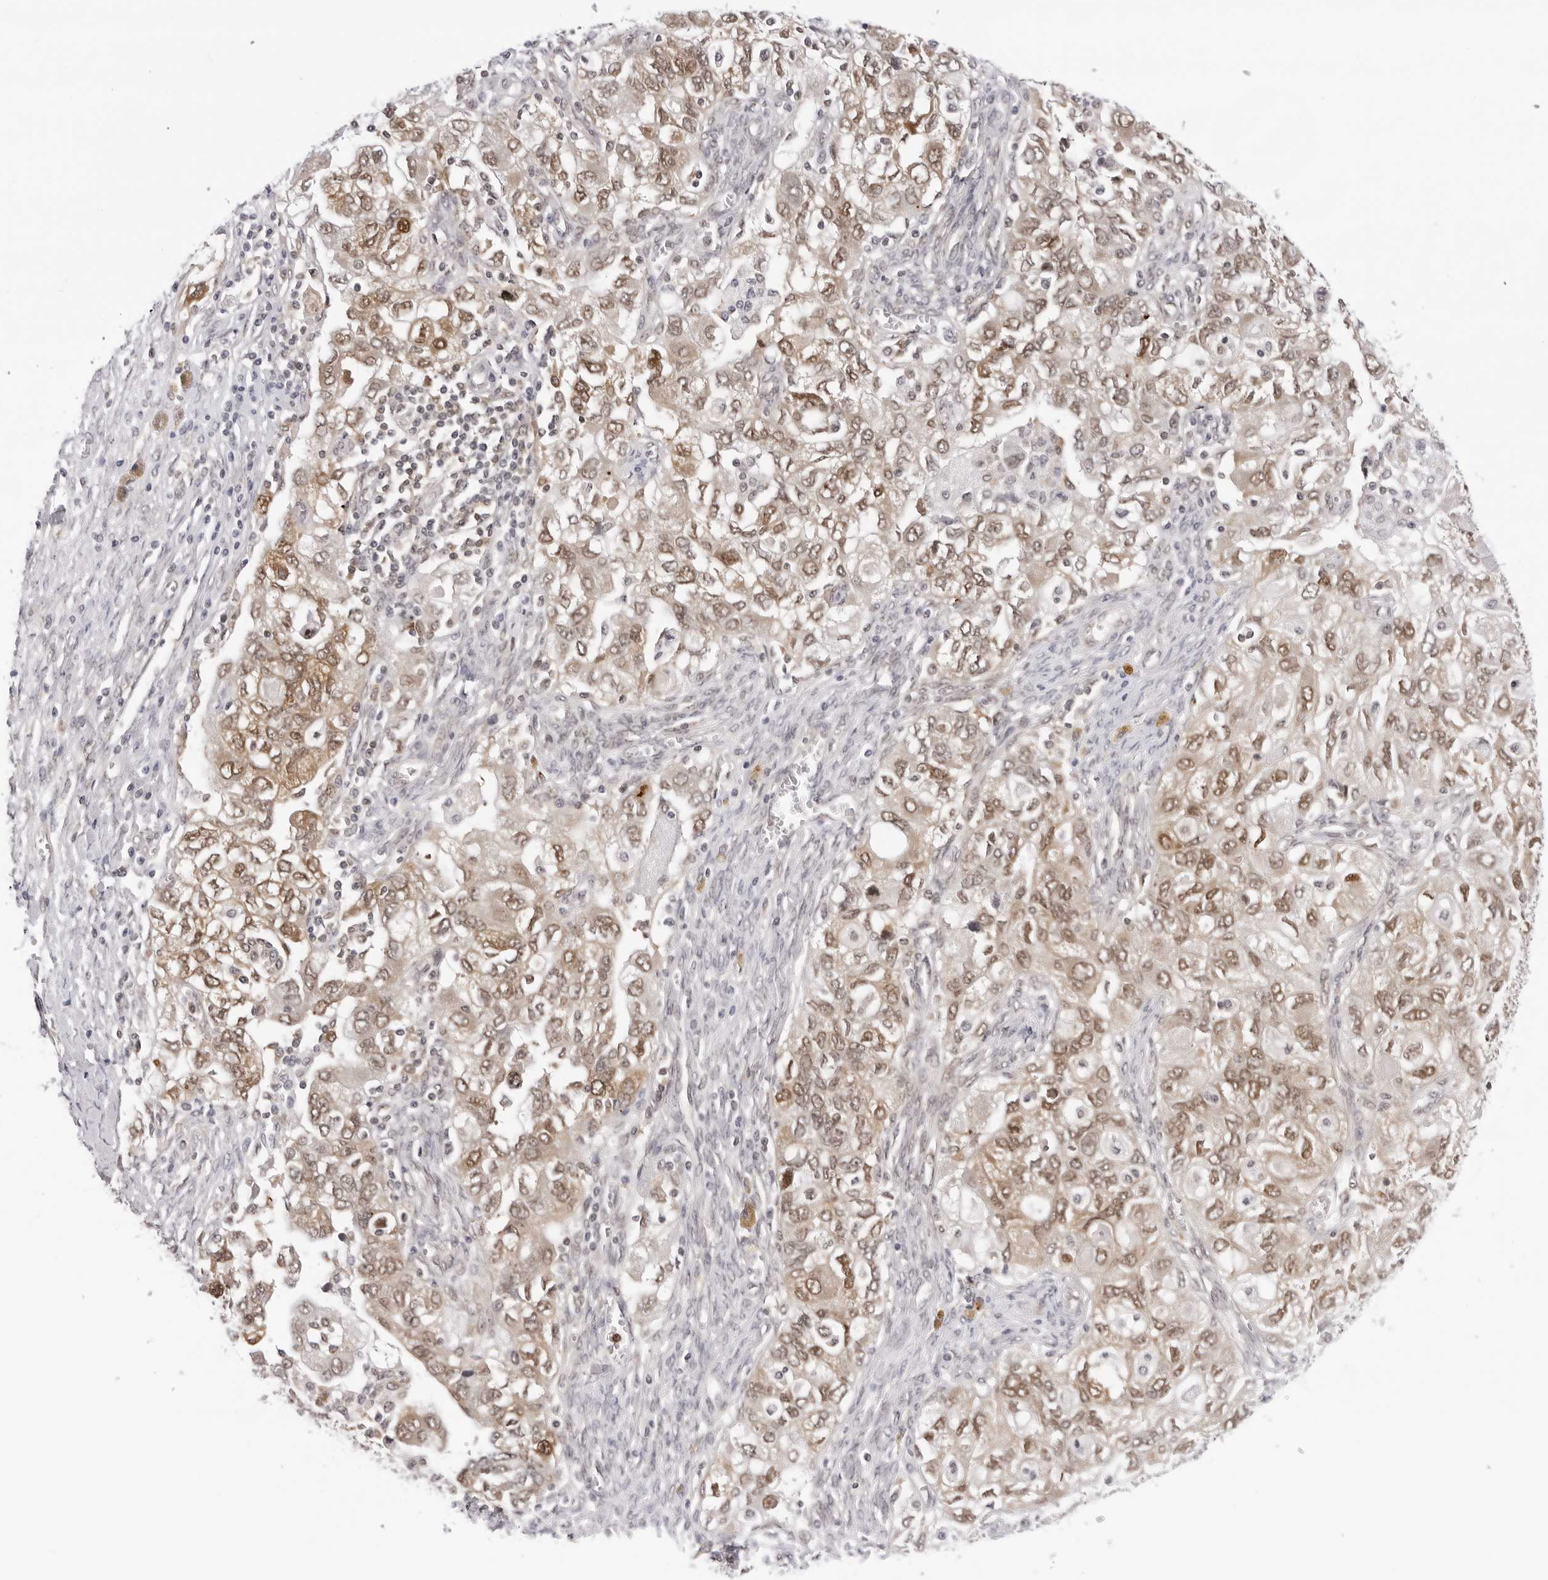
{"staining": {"intensity": "moderate", "quantity": ">75%", "location": "cytoplasmic/membranous,nuclear"}, "tissue": "ovarian cancer", "cell_type": "Tumor cells", "image_type": "cancer", "snomed": [{"axis": "morphology", "description": "Carcinoma, NOS"}, {"axis": "morphology", "description": "Cystadenocarcinoma, serous, NOS"}, {"axis": "topography", "description": "Ovary"}], "caption": "Protein staining displays moderate cytoplasmic/membranous and nuclear positivity in approximately >75% of tumor cells in ovarian cancer.", "gene": "WDR77", "patient": {"sex": "female", "age": 69}}